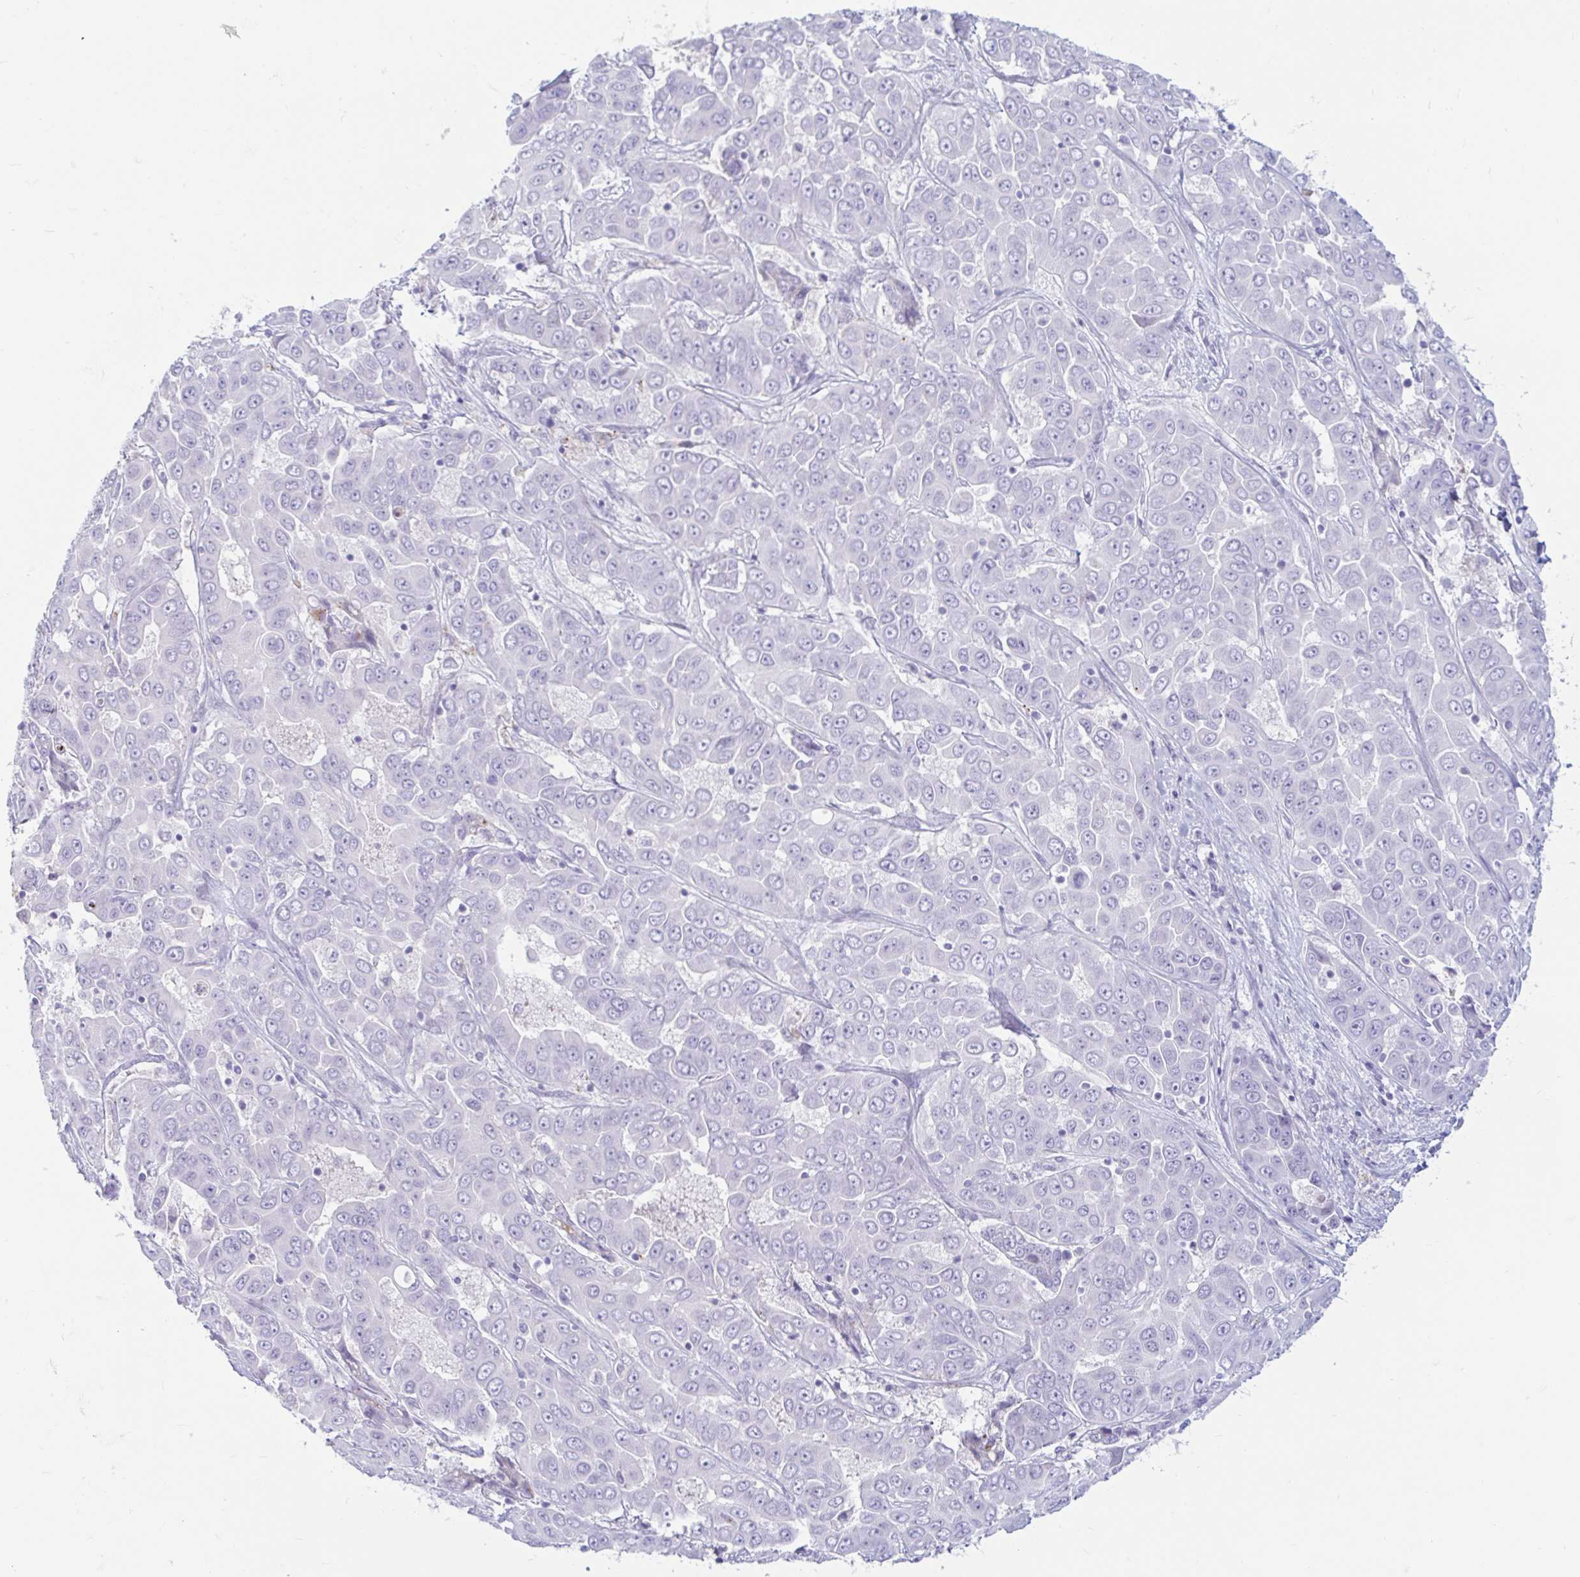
{"staining": {"intensity": "negative", "quantity": "none", "location": "none"}, "tissue": "liver cancer", "cell_type": "Tumor cells", "image_type": "cancer", "snomed": [{"axis": "morphology", "description": "Cholangiocarcinoma"}, {"axis": "topography", "description": "Liver"}], "caption": "This is an immunohistochemistry histopathology image of human liver cancer. There is no expression in tumor cells.", "gene": "ERICH6", "patient": {"sex": "female", "age": 52}}